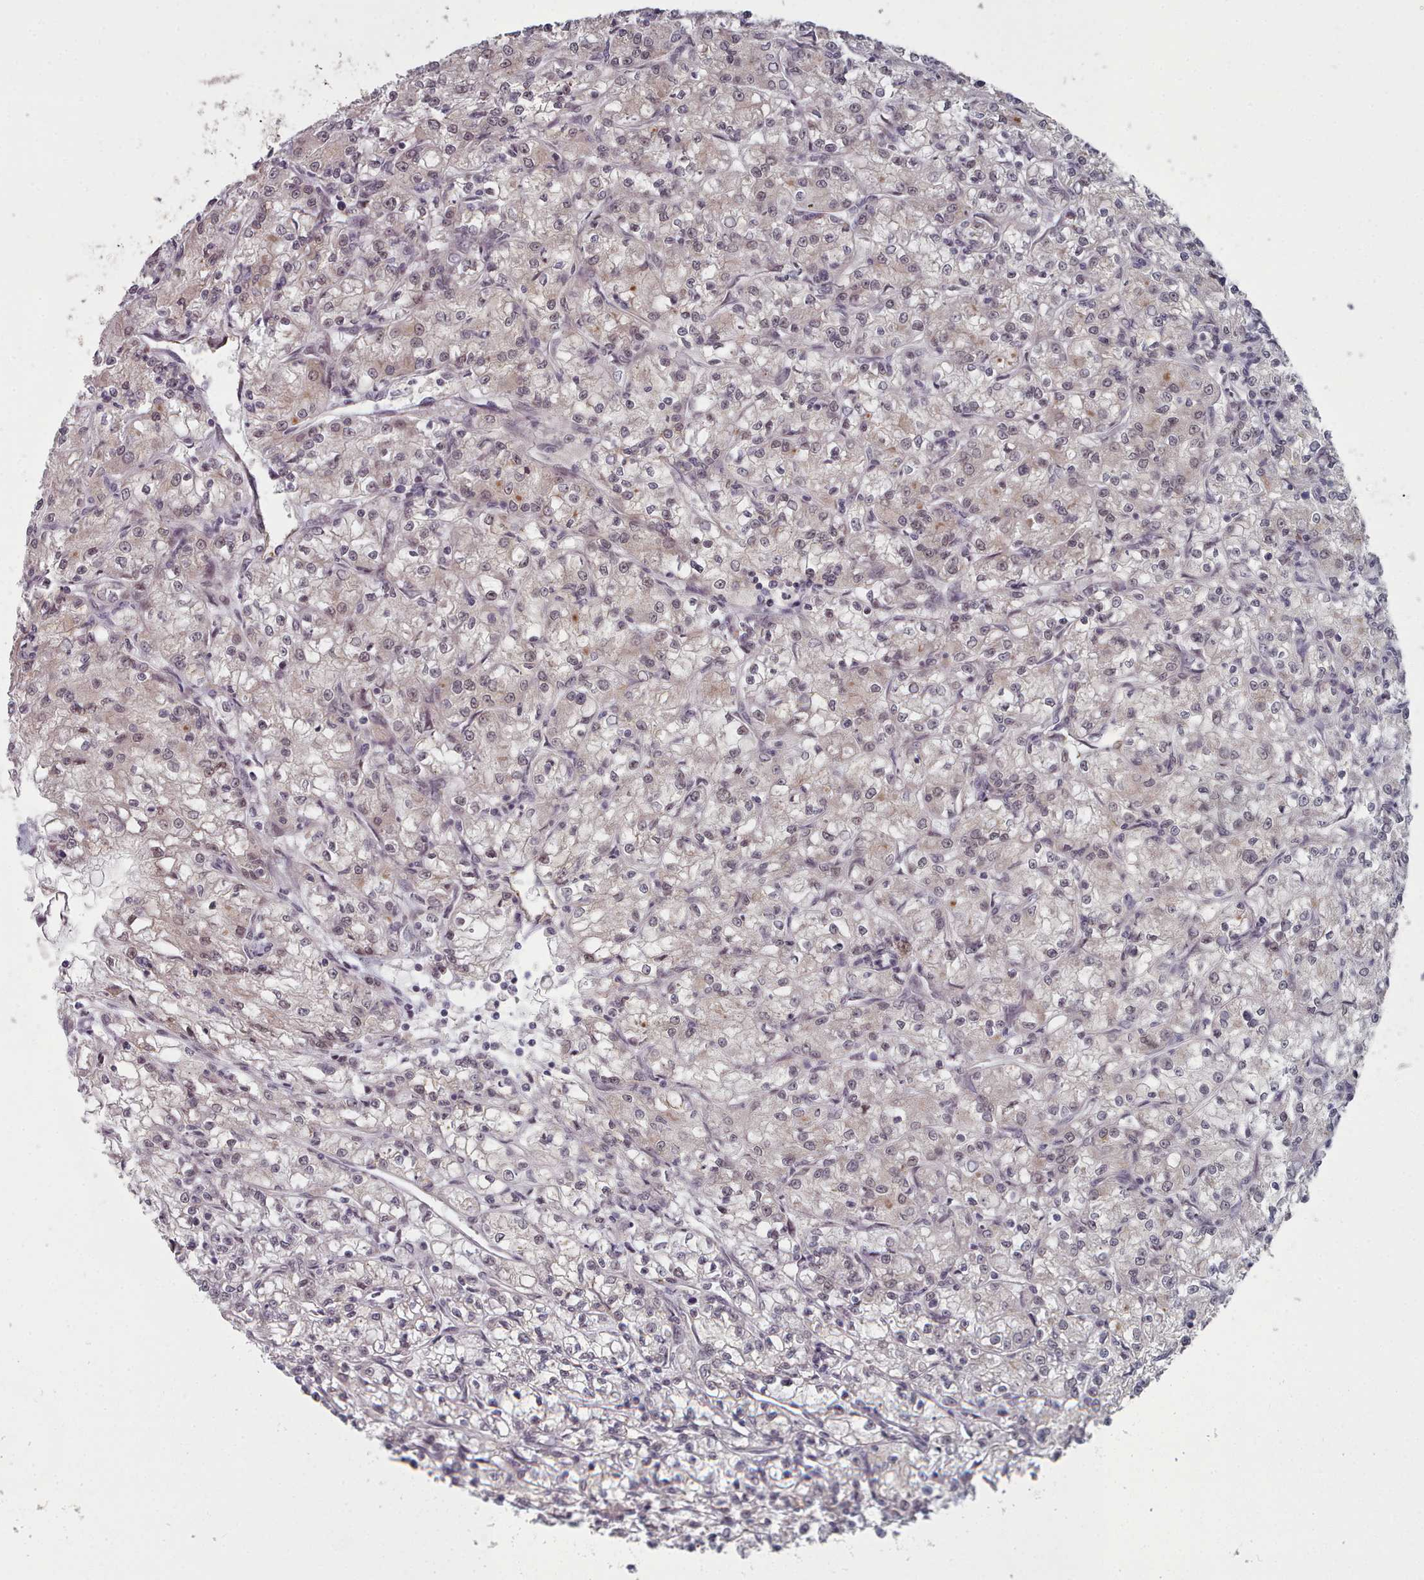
{"staining": {"intensity": "negative", "quantity": "none", "location": "none"}, "tissue": "renal cancer", "cell_type": "Tumor cells", "image_type": "cancer", "snomed": [{"axis": "morphology", "description": "Adenocarcinoma, NOS"}, {"axis": "topography", "description": "Kidney"}], "caption": "IHC micrograph of neoplastic tissue: human renal cancer (adenocarcinoma) stained with DAB (3,3'-diaminobenzidine) reveals no significant protein expression in tumor cells.", "gene": "HYAL3", "patient": {"sex": "female", "age": 59}}